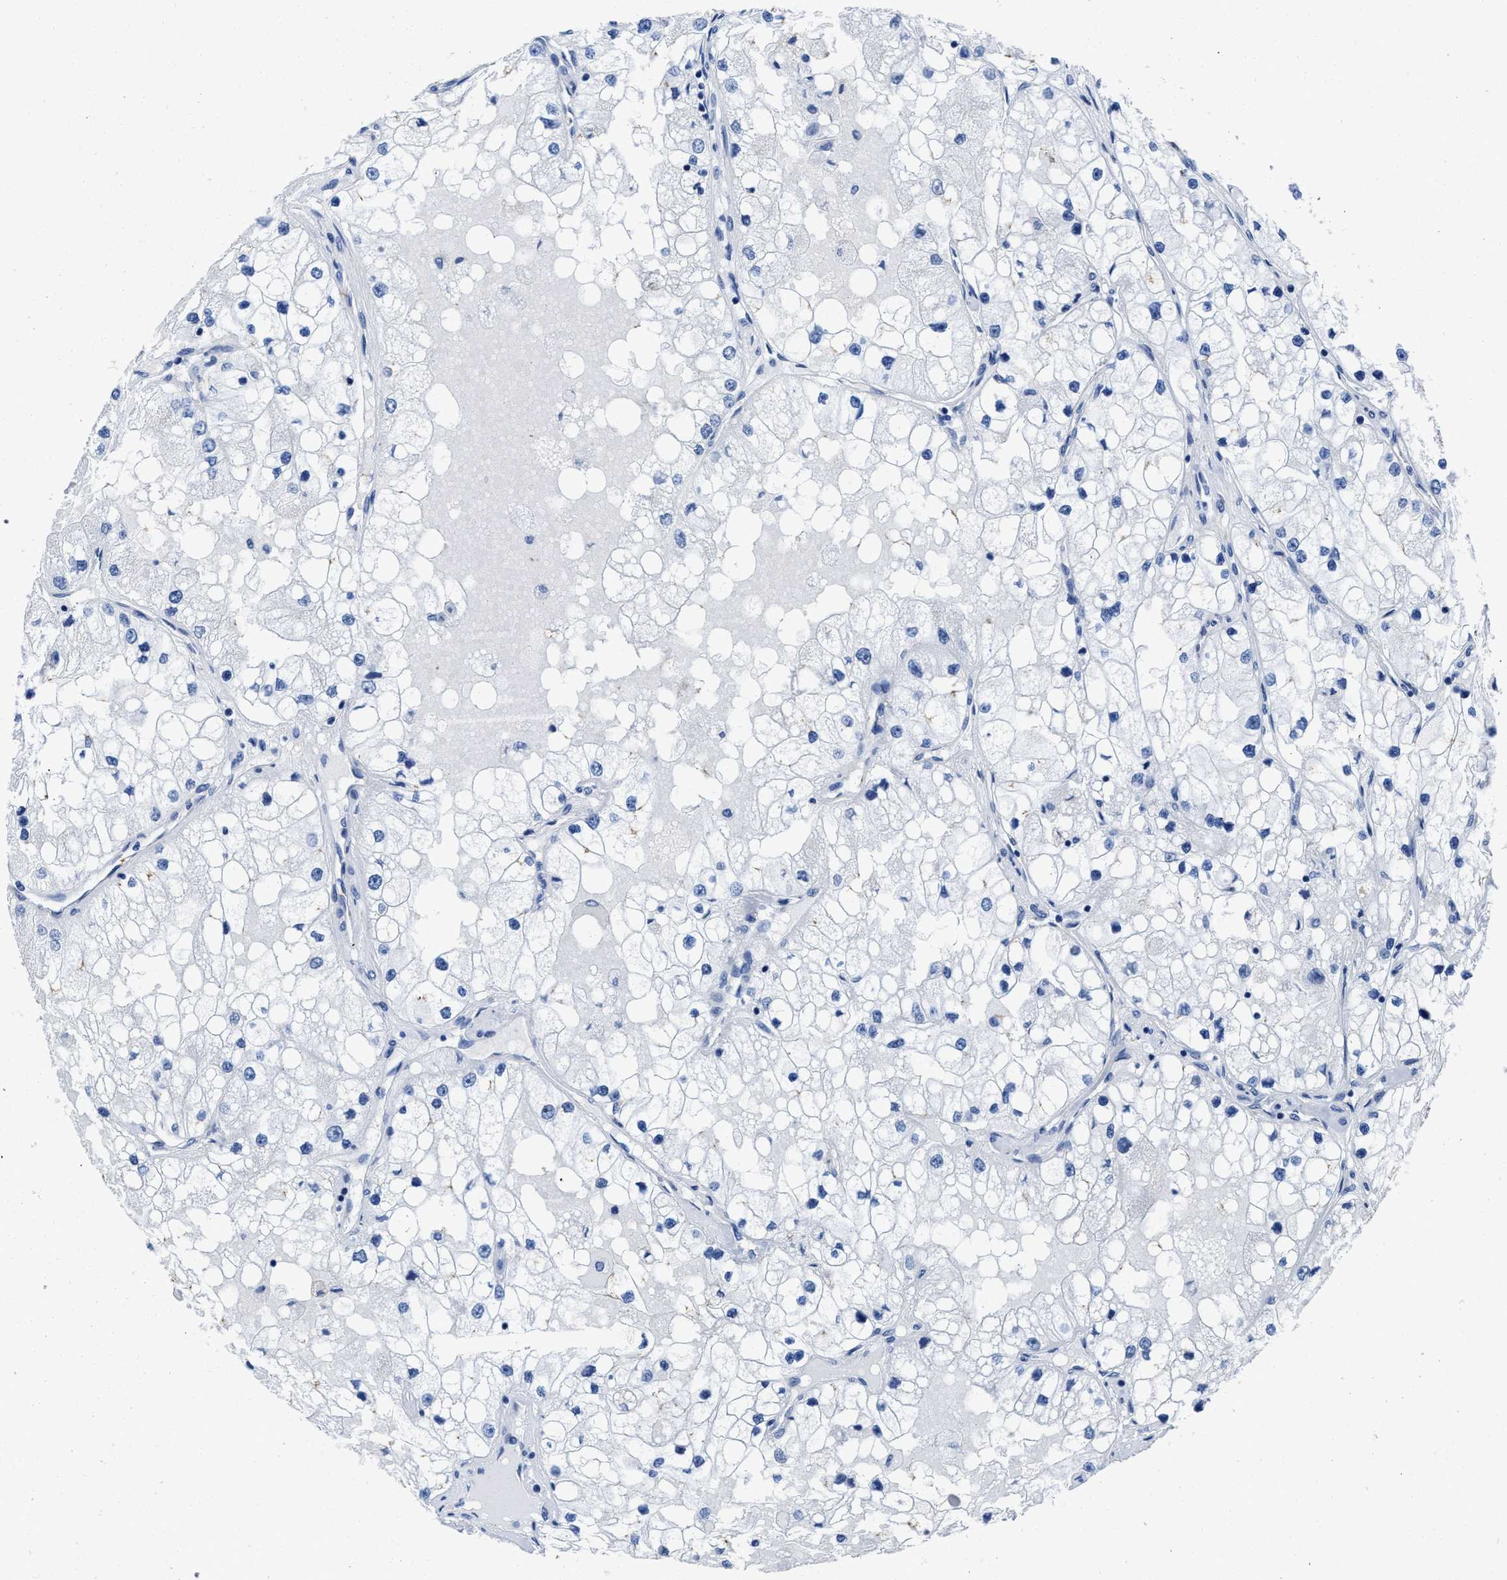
{"staining": {"intensity": "negative", "quantity": "none", "location": "none"}, "tissue": "renal cancer", "cell_type": "Tumor cells", "image_type": "cancer", "snomed": [{"axis": "morphology", "description": "Adenocarcinoma, NOS"}, {"axis": "topography", "description": "Kidney"}], "caption": "Immunohistochemistry (IHC) photomicrograph of human renal adenocarcinoma stained for a protein (brown), which exhibits no staining in tumor cells.", "gene": "HOOK1", "patient": {"sex": "male", "age": 68}}